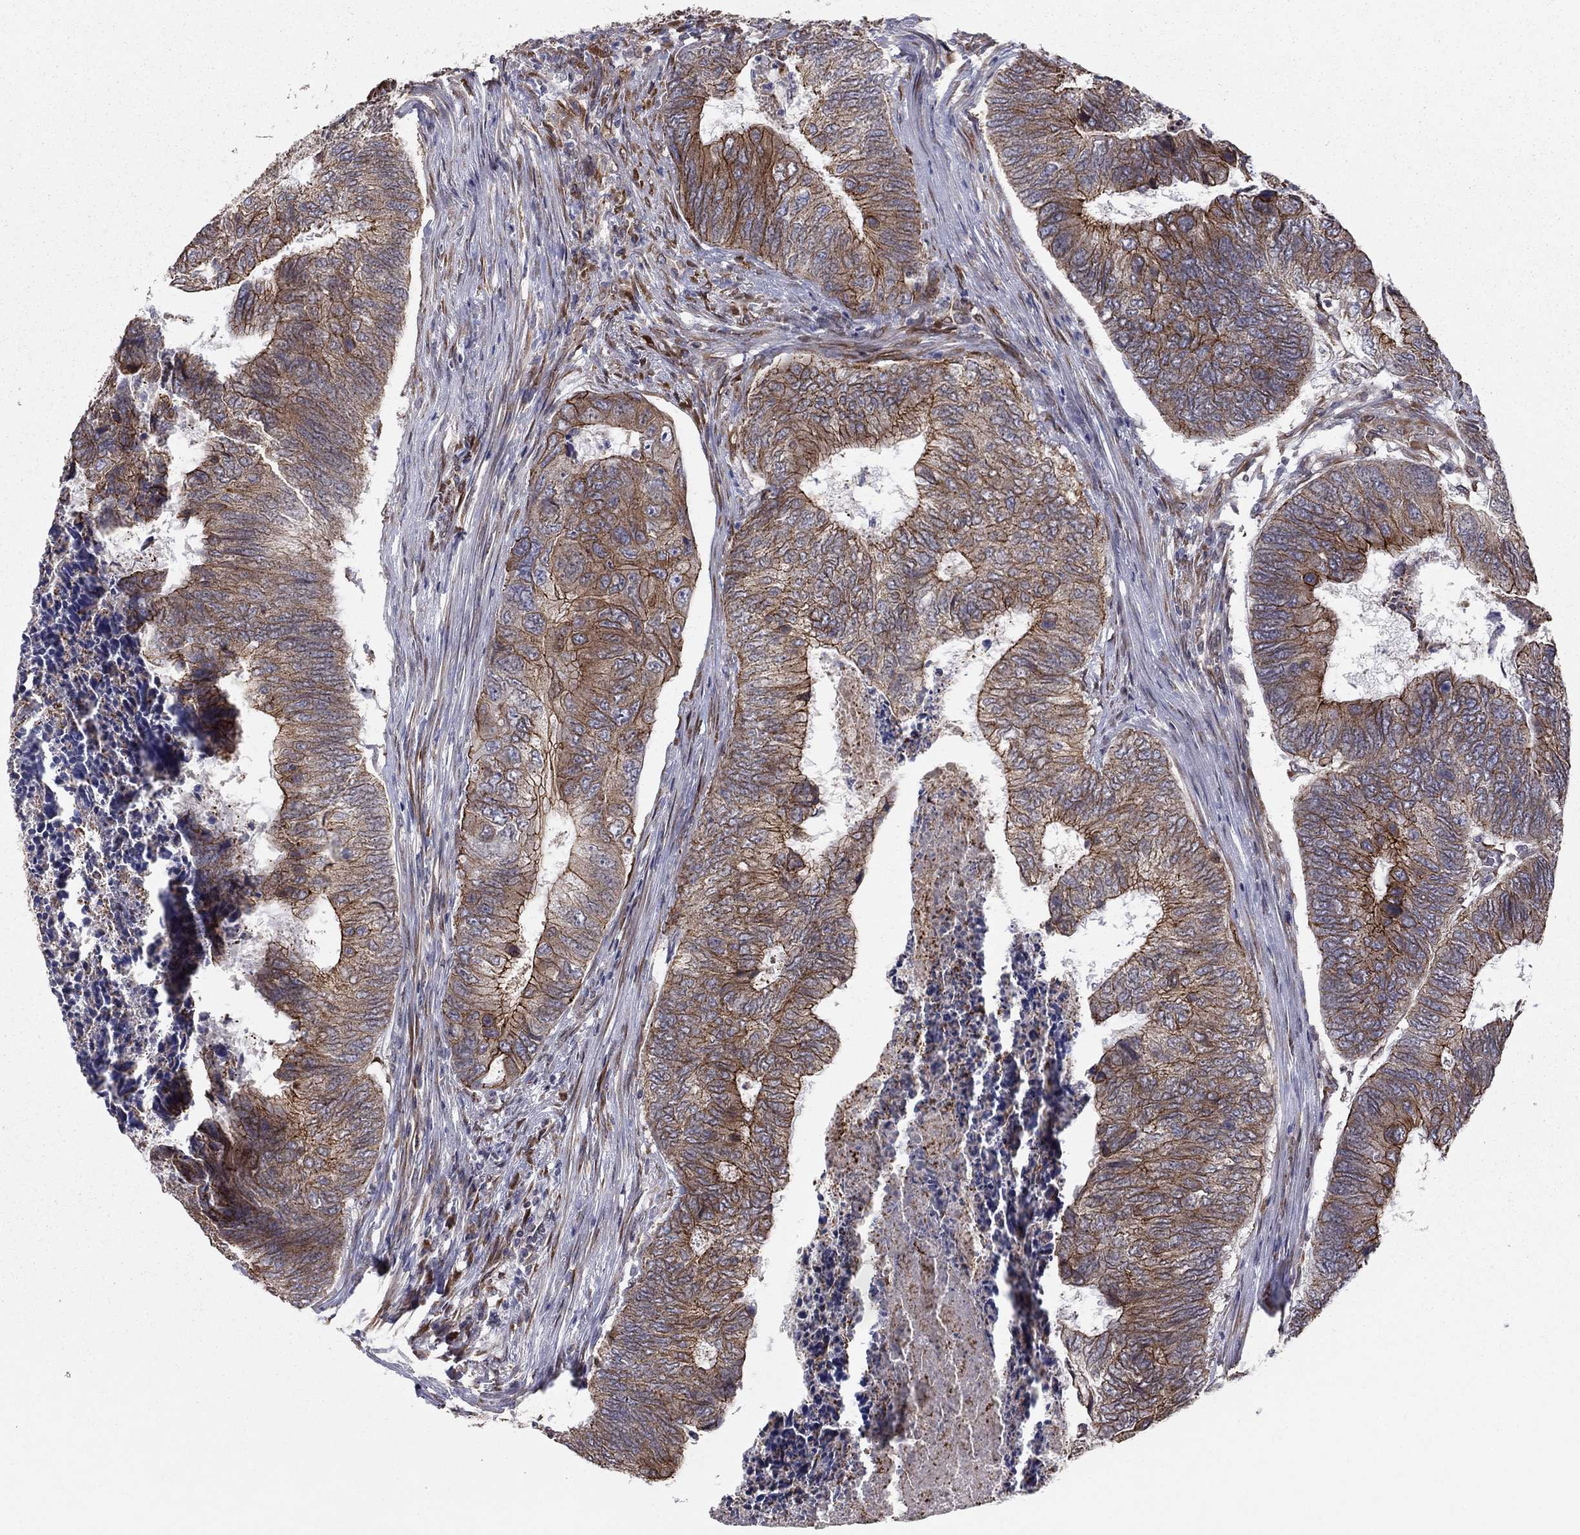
{"staining": {"intensity": "strong", "quantity": "25%-75%", "location": "cytoplasmic/membranous"}, "tissue": "colorectal cancer", "cell_type": "Tumor cells", "image_type": "cancer", "snomed": [{"axis": "morphology", "description": "Adenocarcinoma, NOS"}, {"axis": "topography", "description": "Colon"}], "caption": "Colorectal cancer (adenocarcinoma) stained with immunohistochemistry (IHC) demonstrates strong cytoplasmic/membranous expression in about 25%-75% of tumor cells.", "gene": "YIF1A", "patient": {"sex": "female", "age": 67}}